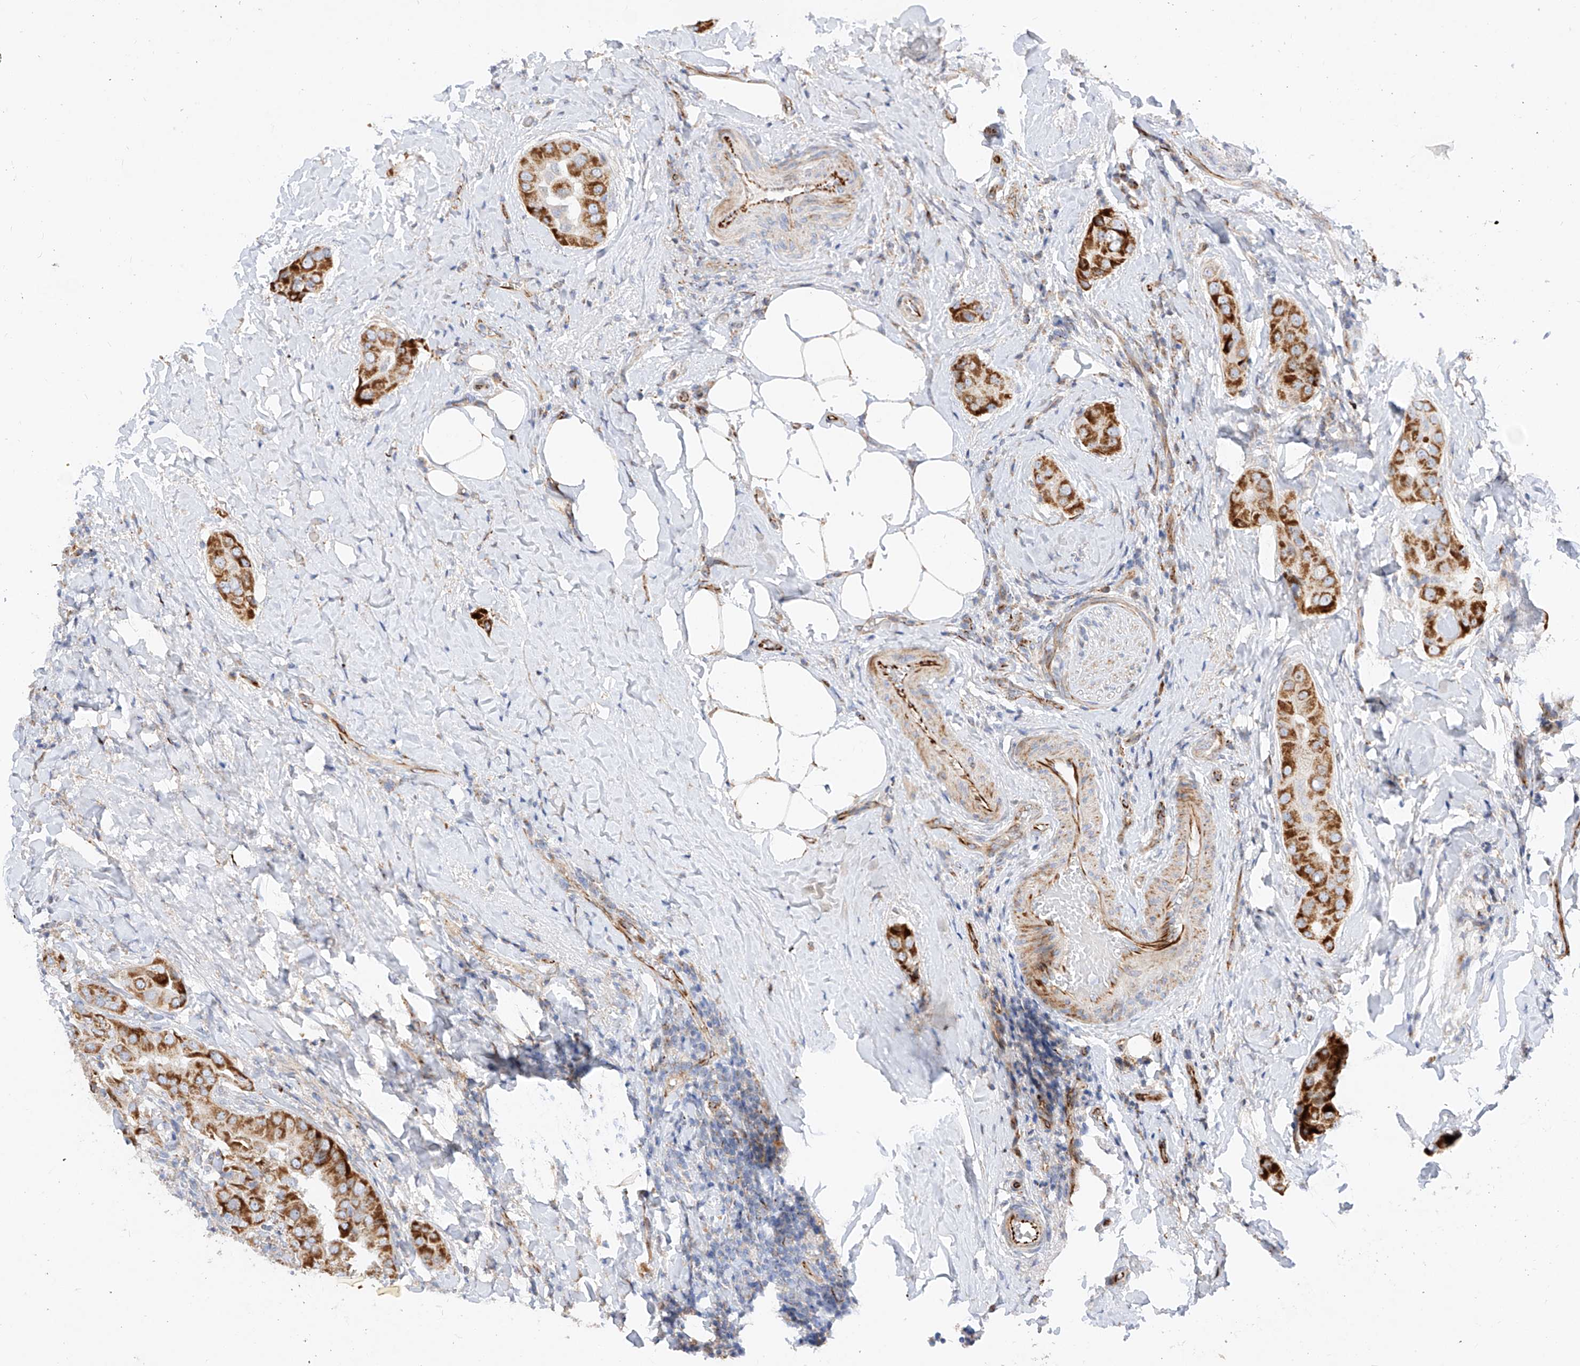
{"staining": {"intensity": "strong", "quantity": ">75%", "location": "cytoplasmic/membranous"}, "tissue": "thyroid cancer", "cell_type": "Tumor cells", "image_type": "cancer", "snomed": [{"axis": "morphology", "description": "Papillary adenocarcinoma, NOS"}, {"axis": "topography", "description": "Thyroid gland"}], "caption": "Thyroid cancer stained for a protein exhibits strong cytoplasmic/membranous positivity in tumor cells. (DAB (3,3'-diaminobenzidine) IHC, brown staining for protein, blue staining for nuclei).", "gene": "CST9", "patient": {"sex": "male", "age": 33}}